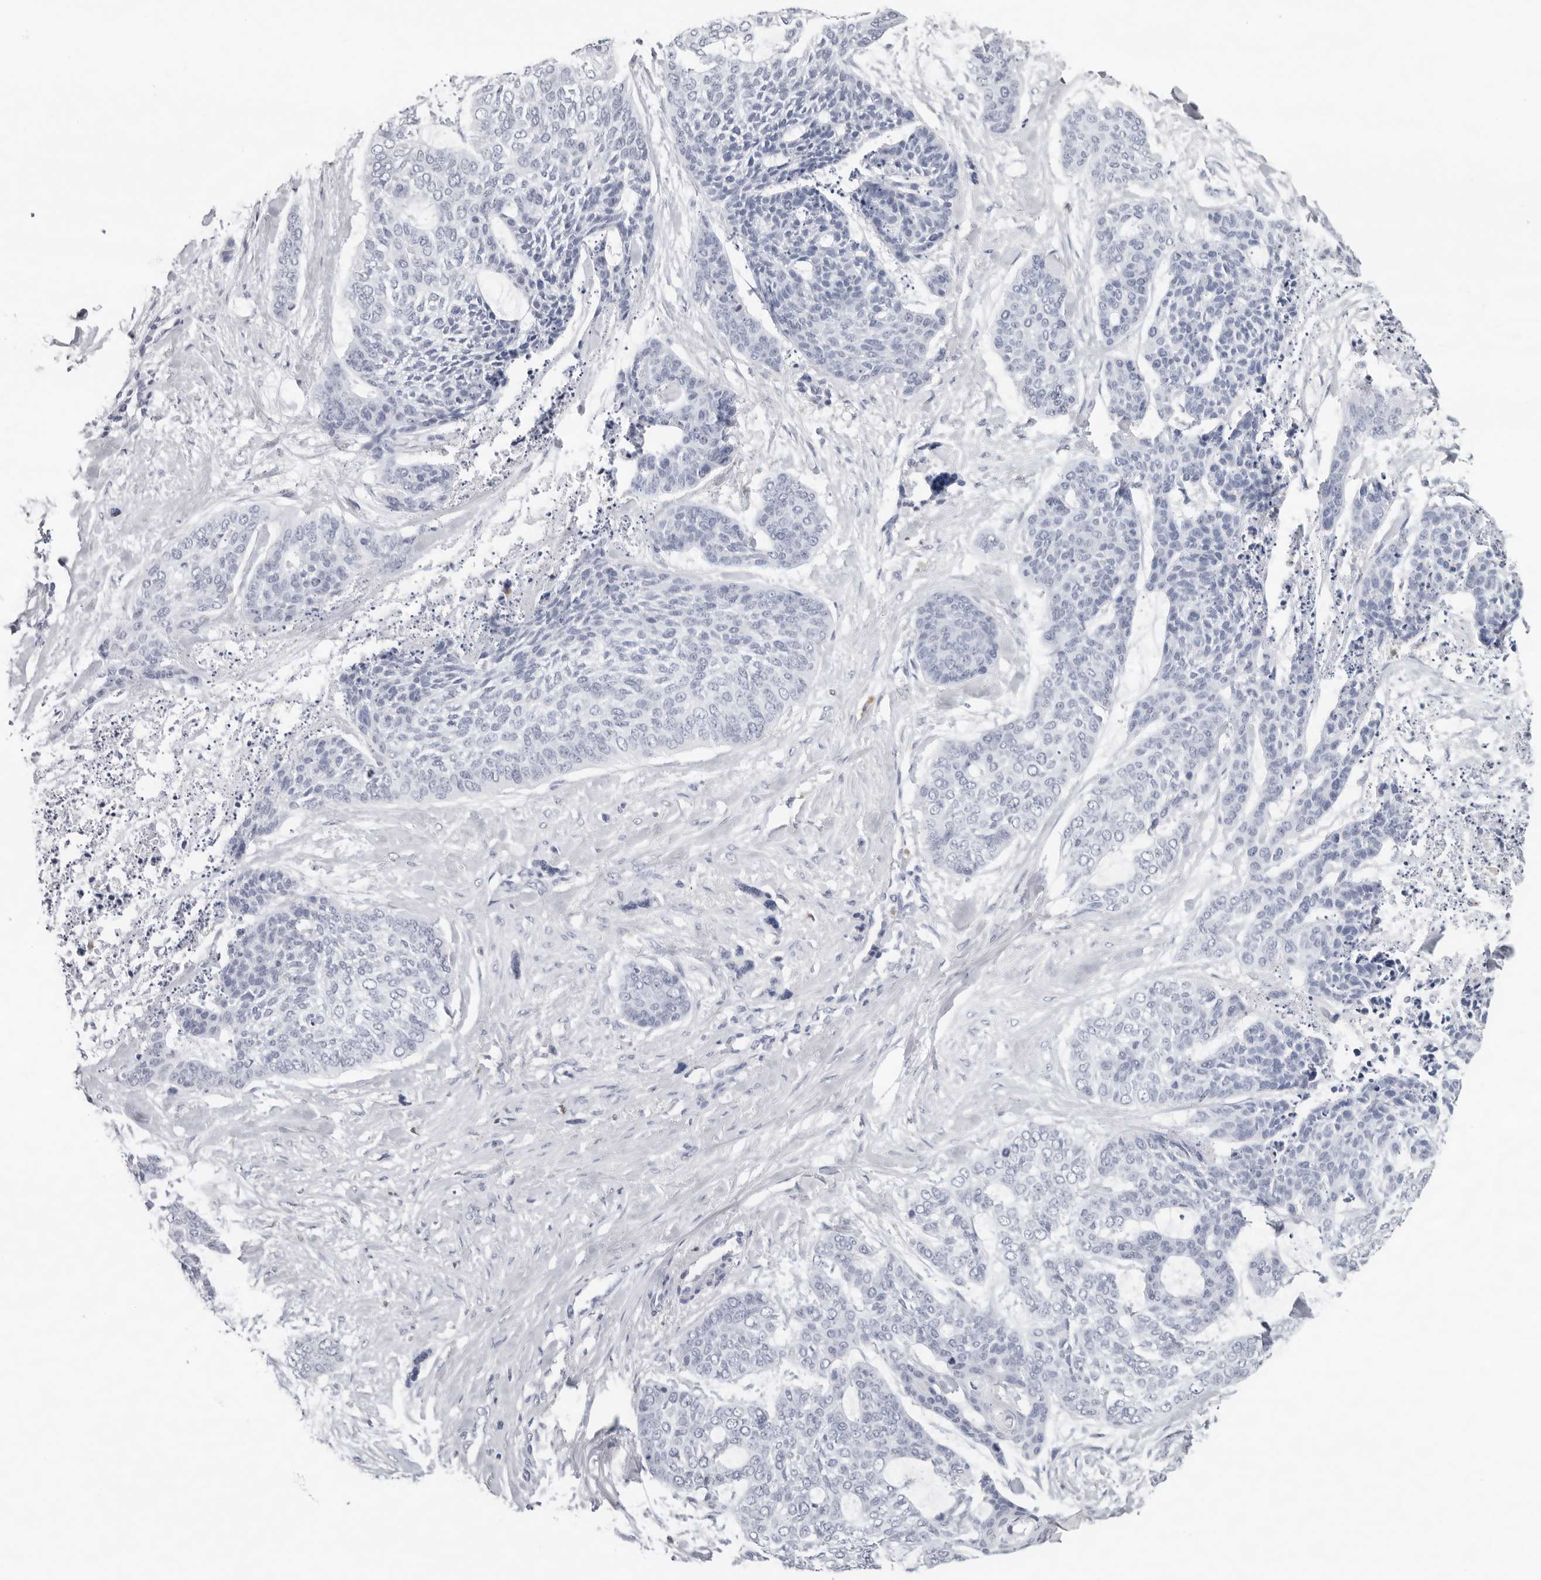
{"staining": {"intensity": "negative", "quantity": "none", "location": "none"}, "tissue": "skin cancer", "cell_type": "Tumor cells", "image_type": "cancer", "snomed": [{"axis": "morphology", "description": "Basal cell carcinoma"}, {"axis": "topography", "description": "Skin"}], "caption": "Tumor cells show no significant protein positivity in skin basal cell carcinoma. (Brightfield microscopy of DAB immunohistochemistry (IHC) at high magnification).", "gene": "FMNL1", "patient": {"sex": "female", "age": 64}}